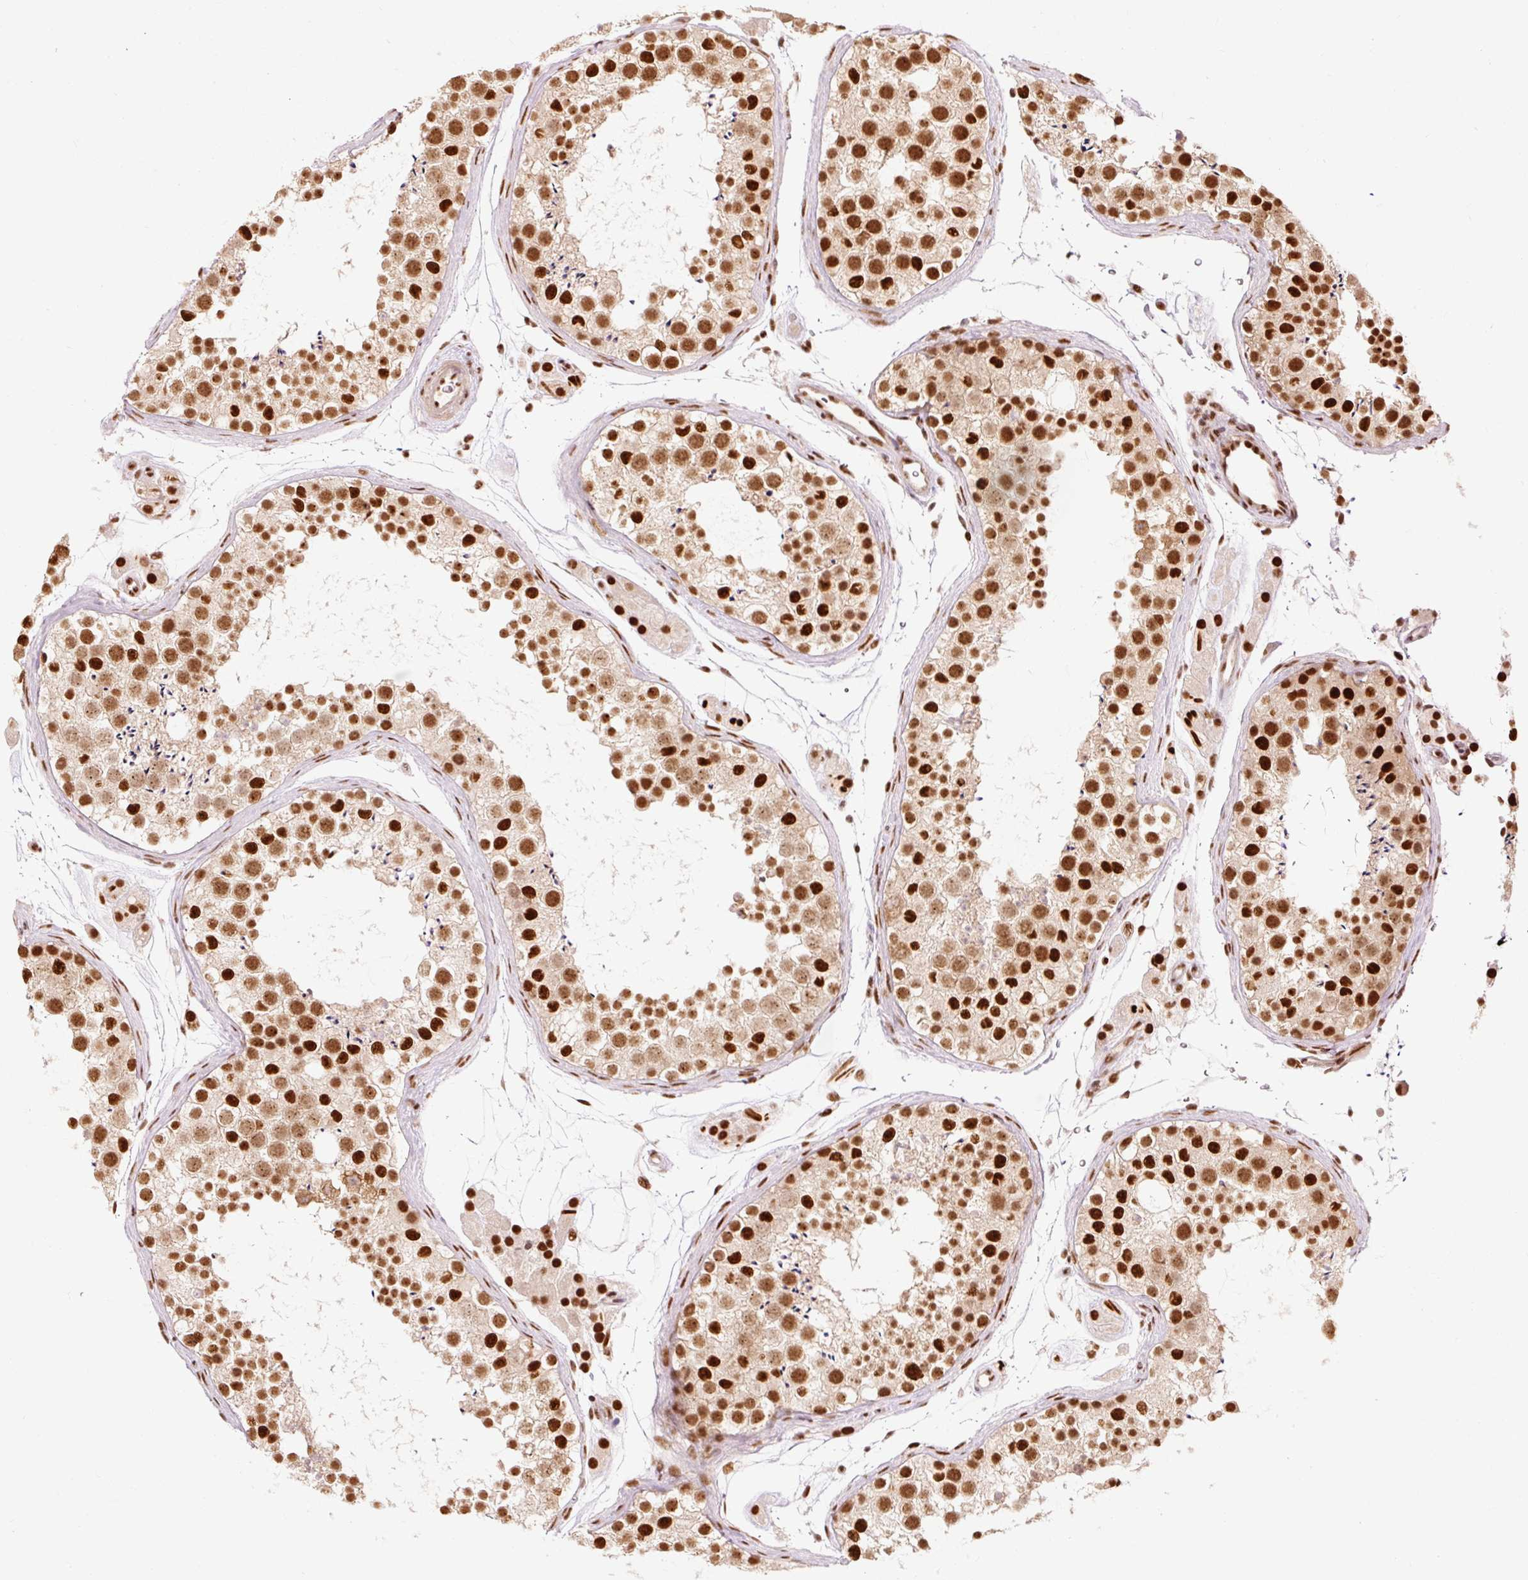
{"staining": {"intensity": "strong", "quantity": ">75%", "location": "nuclear"}, "tissue": "testis", "cell_type": "Cells in seminiferous ducts", "image_type": "normal", "snomed": [{"axis": "morphology", "description": "Normal tissue, NOS"}, {"axis": "topography", "description": "Testis"}], "caption": "The immunohistochemical stain labels strong nuclear expression in cells in seminiferous ducts of unremarkable testis. (Stains: DAB (3,3'-diaminobenzidine) in brown, nuclei in blue, Microscopy: brightfield microscopy at high magnification).", "gene": "ZBTB44", "patient": {"sex": "male", "age": 41}}